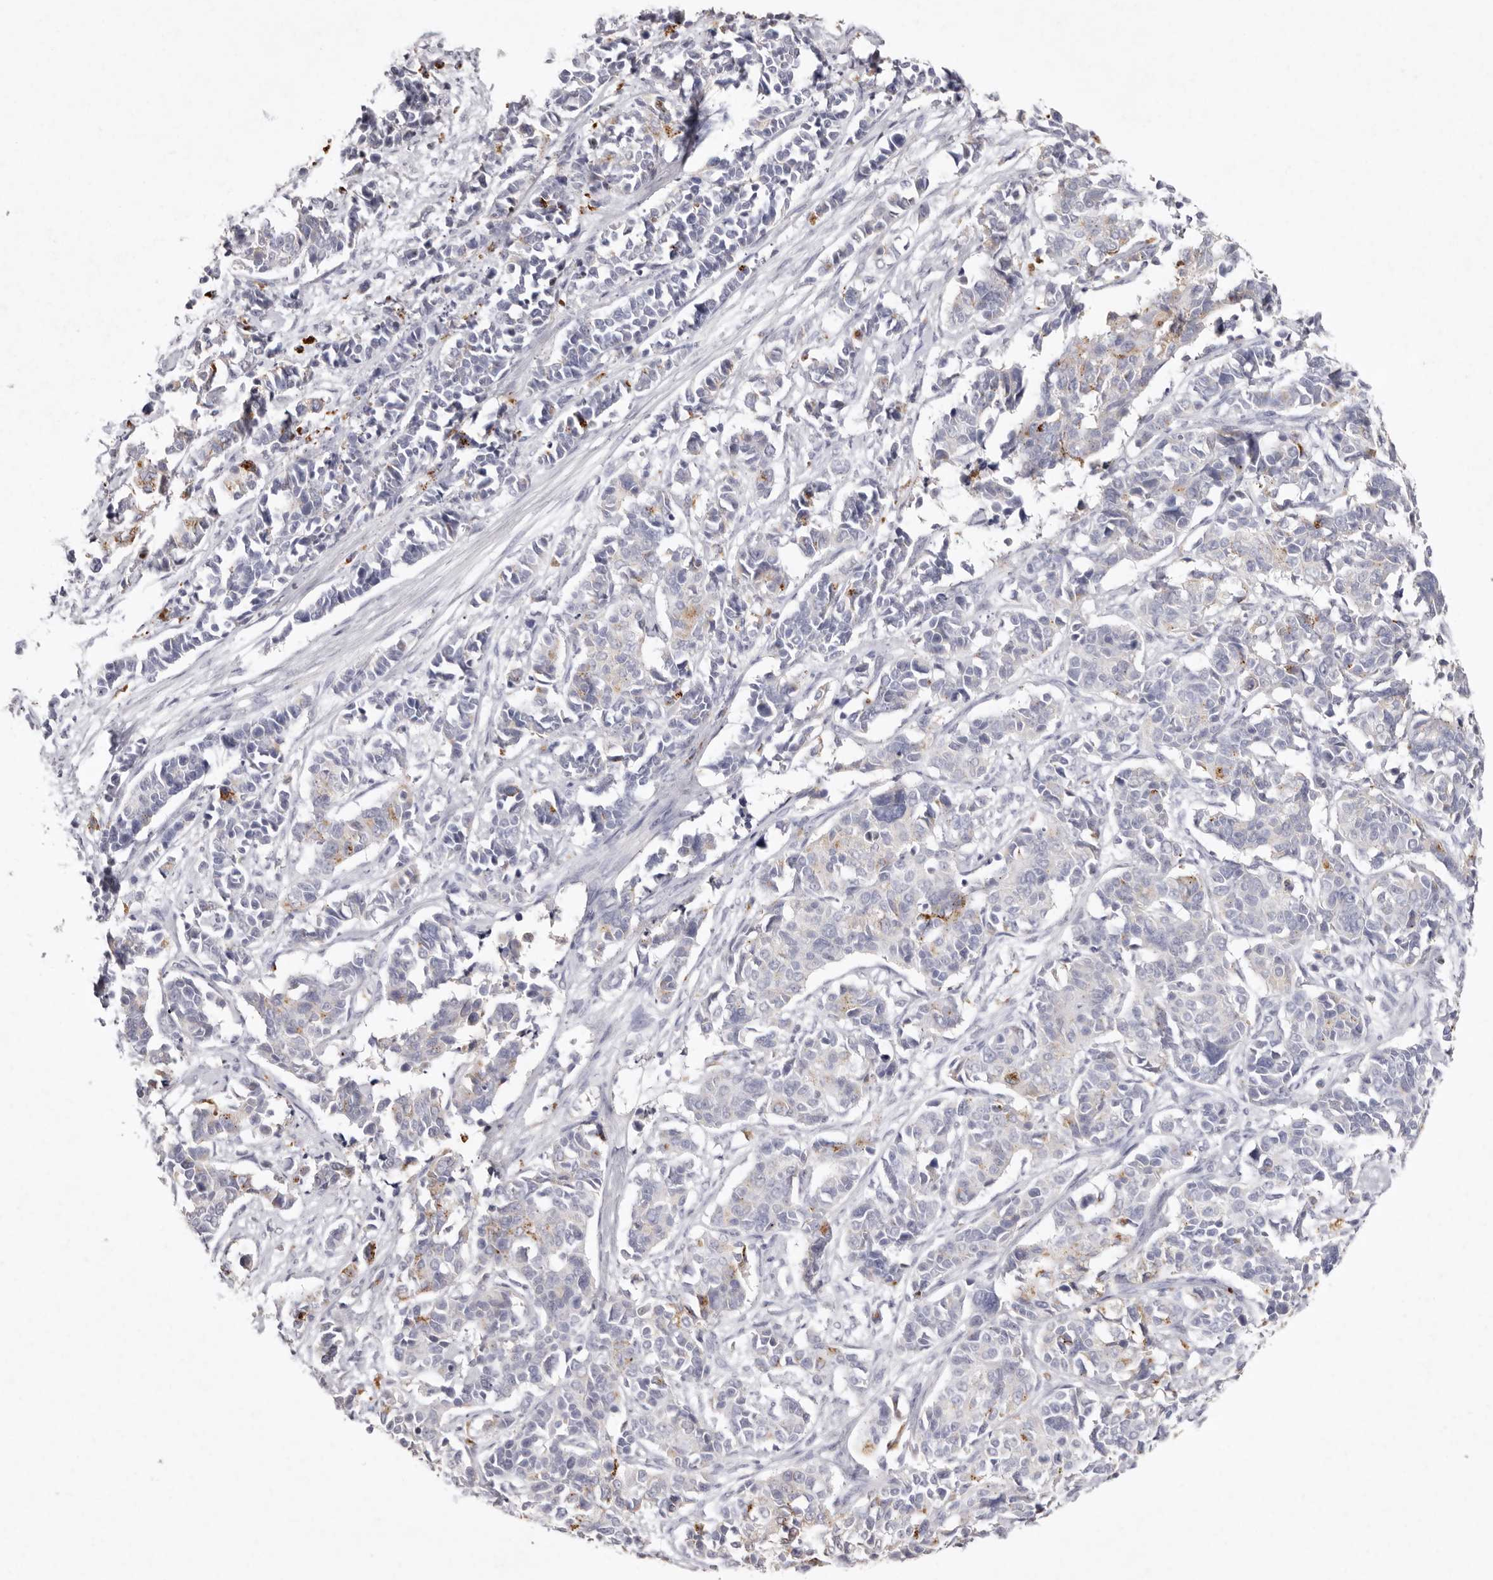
{"staining": {"intensity": "negative", "quantity": "none", "location": "none"}, "tissue": "cervical cancer", "cell_type": "Tumor cells", "image_type": "cancer", "snomed": [{"axis": "morphology", "description": "Normal tissue, NOS"}, {"axis": "morphology", "description": "Squamous cell carcinoma, NOS"}, {"axis": "topography", "description": "Cervix"}], "caption": "Immunohistochemistry (IHC) of human cervical cancer (squamous cell carcinoma) reveals no positivity in tumor cells.", "gene": "FAM185A", "patient": {"sex": "female", "age": 35}}